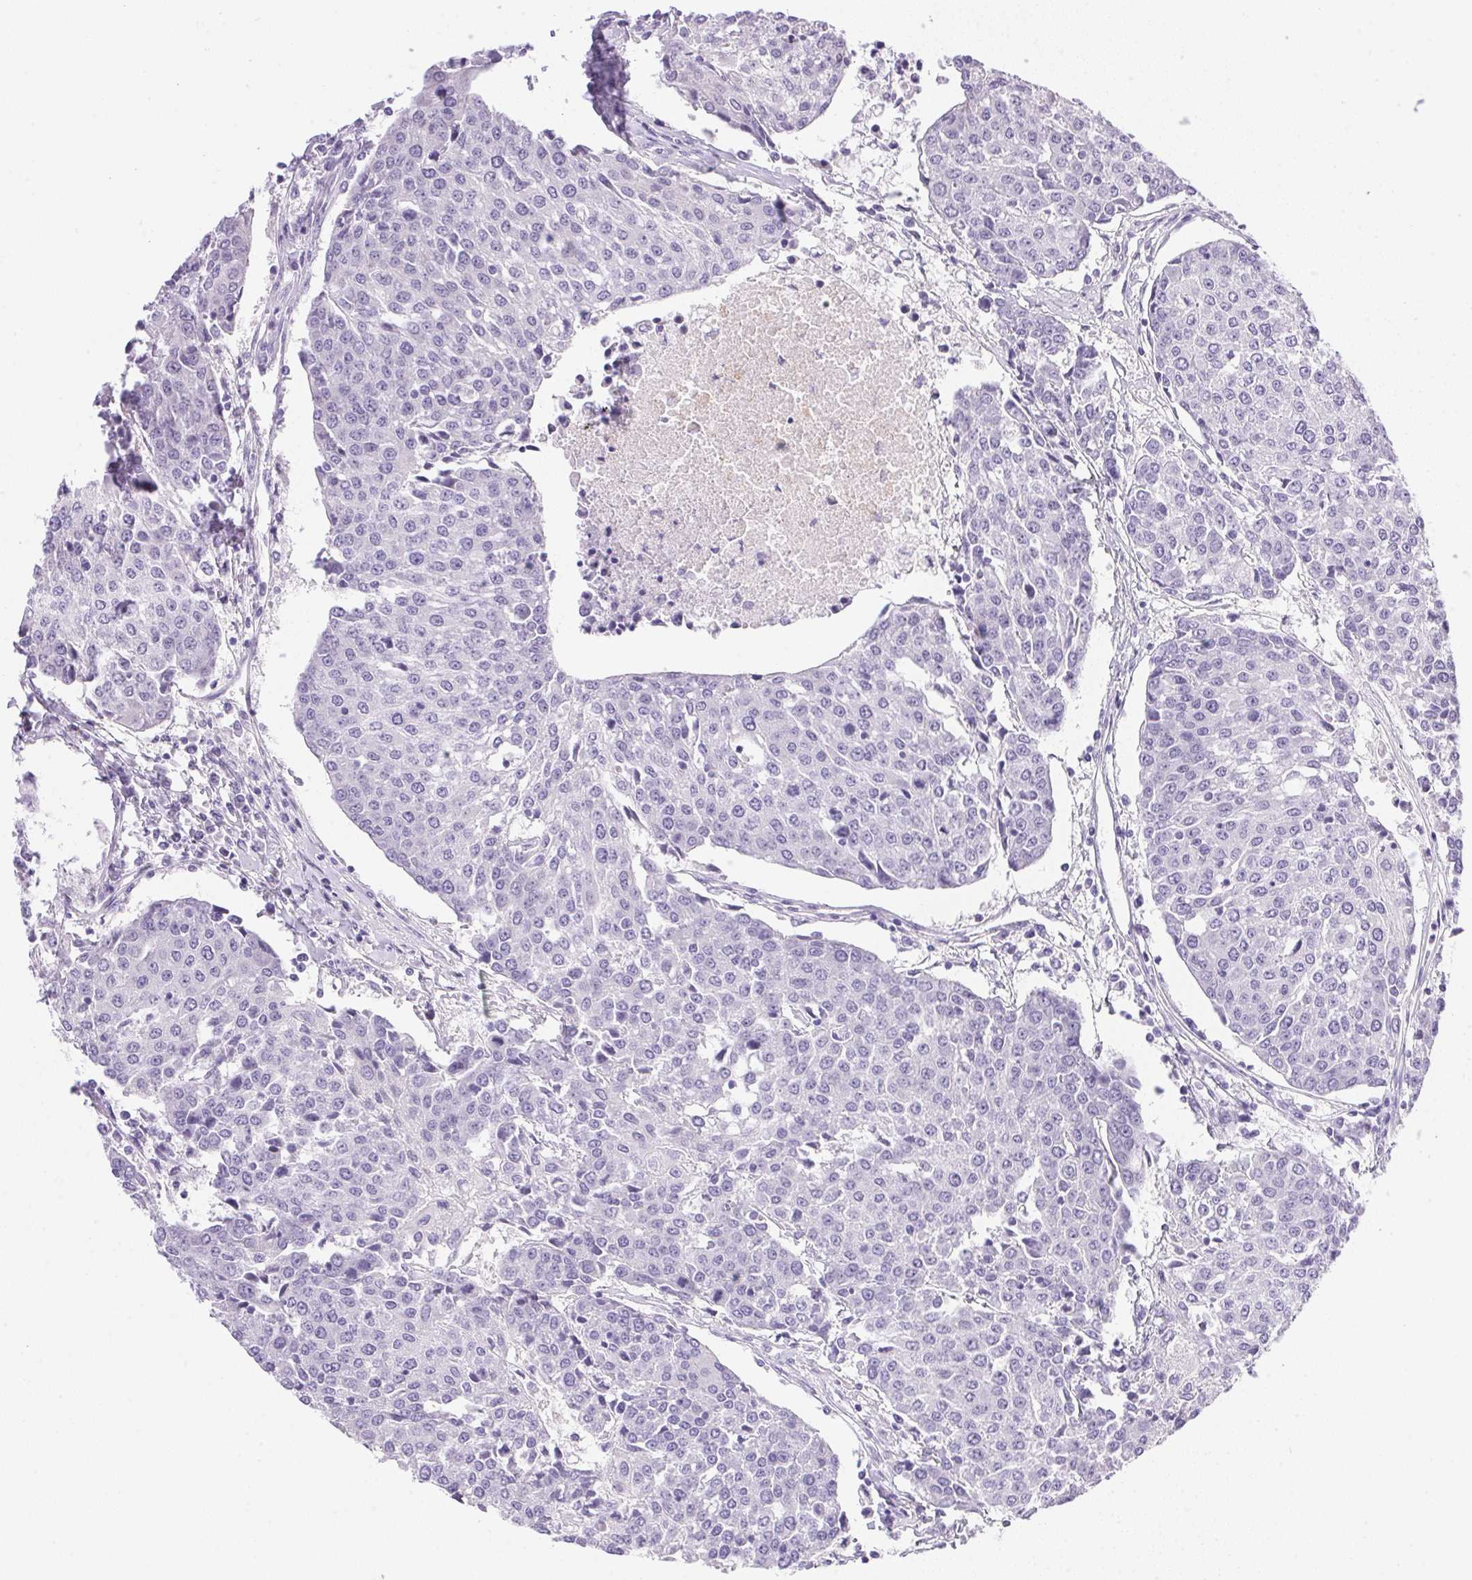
{"staining": {"intensity": "negative", "quantity": "none", "location": "none"}, "tissue": "urothelial cancer", "cell_type": "Tumor cells", "image_type": "cancer", "snomed": [{"axis": "morphology", "description": "Urothelial carcinoma, High grade"}, {"axis": "topography", "description": "Urinary bladder"}], "caption": "IHC photomicrograph of neoplastic tissue: human urothelial carcinoma (high-grade) stained with DAB (3,3'-diaminobenzidine) demonstrates no significant protein staining in tumor cells.", "gene": "ATP6V0A4", "patient": {"sex": "female", "age": 85}}